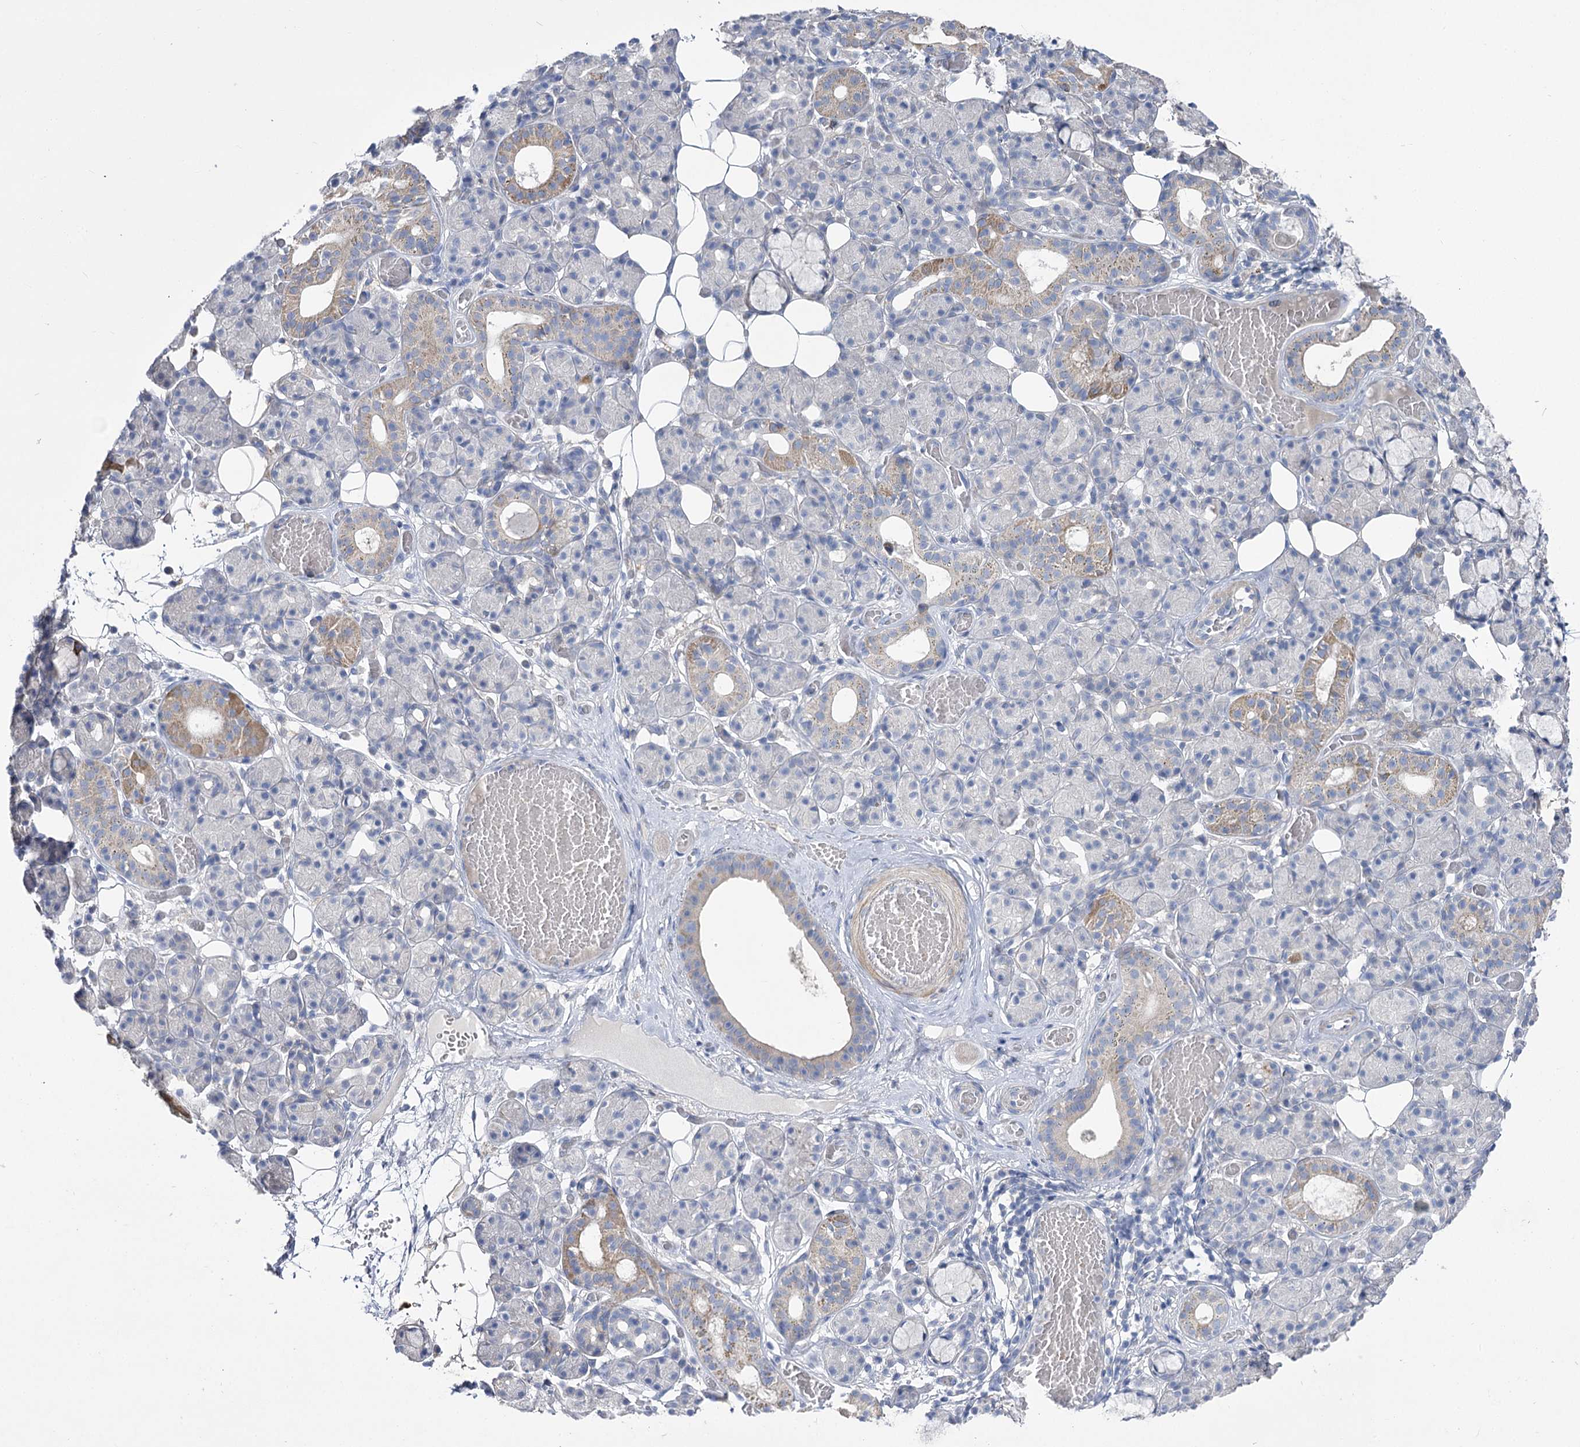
{"staining": {"intensity": "moderate", "quantity": "<25%", "location": "cytoplasmic/membranous"}, "tissue": "salivary gland", "cell_type": "Glandular cells", "image_type": "normal", "snomed": [{"axis": "morphology", "description": "Normal tissue, NOS"}, {"axis": "topography", "description": "Salivary gland"}], "caption": "Salivary gland stained with immunohistochemistry (IHC) exhibits moderate cytoplasmic/membranous expression in about <25% of glandular cells. The staining was performed using DAB, with brown indicating positive protein expression. Nuclei are stained blue with hematoxylin.", "gene": "NRAP", "patient": {"sex": "male", "age": 63}}